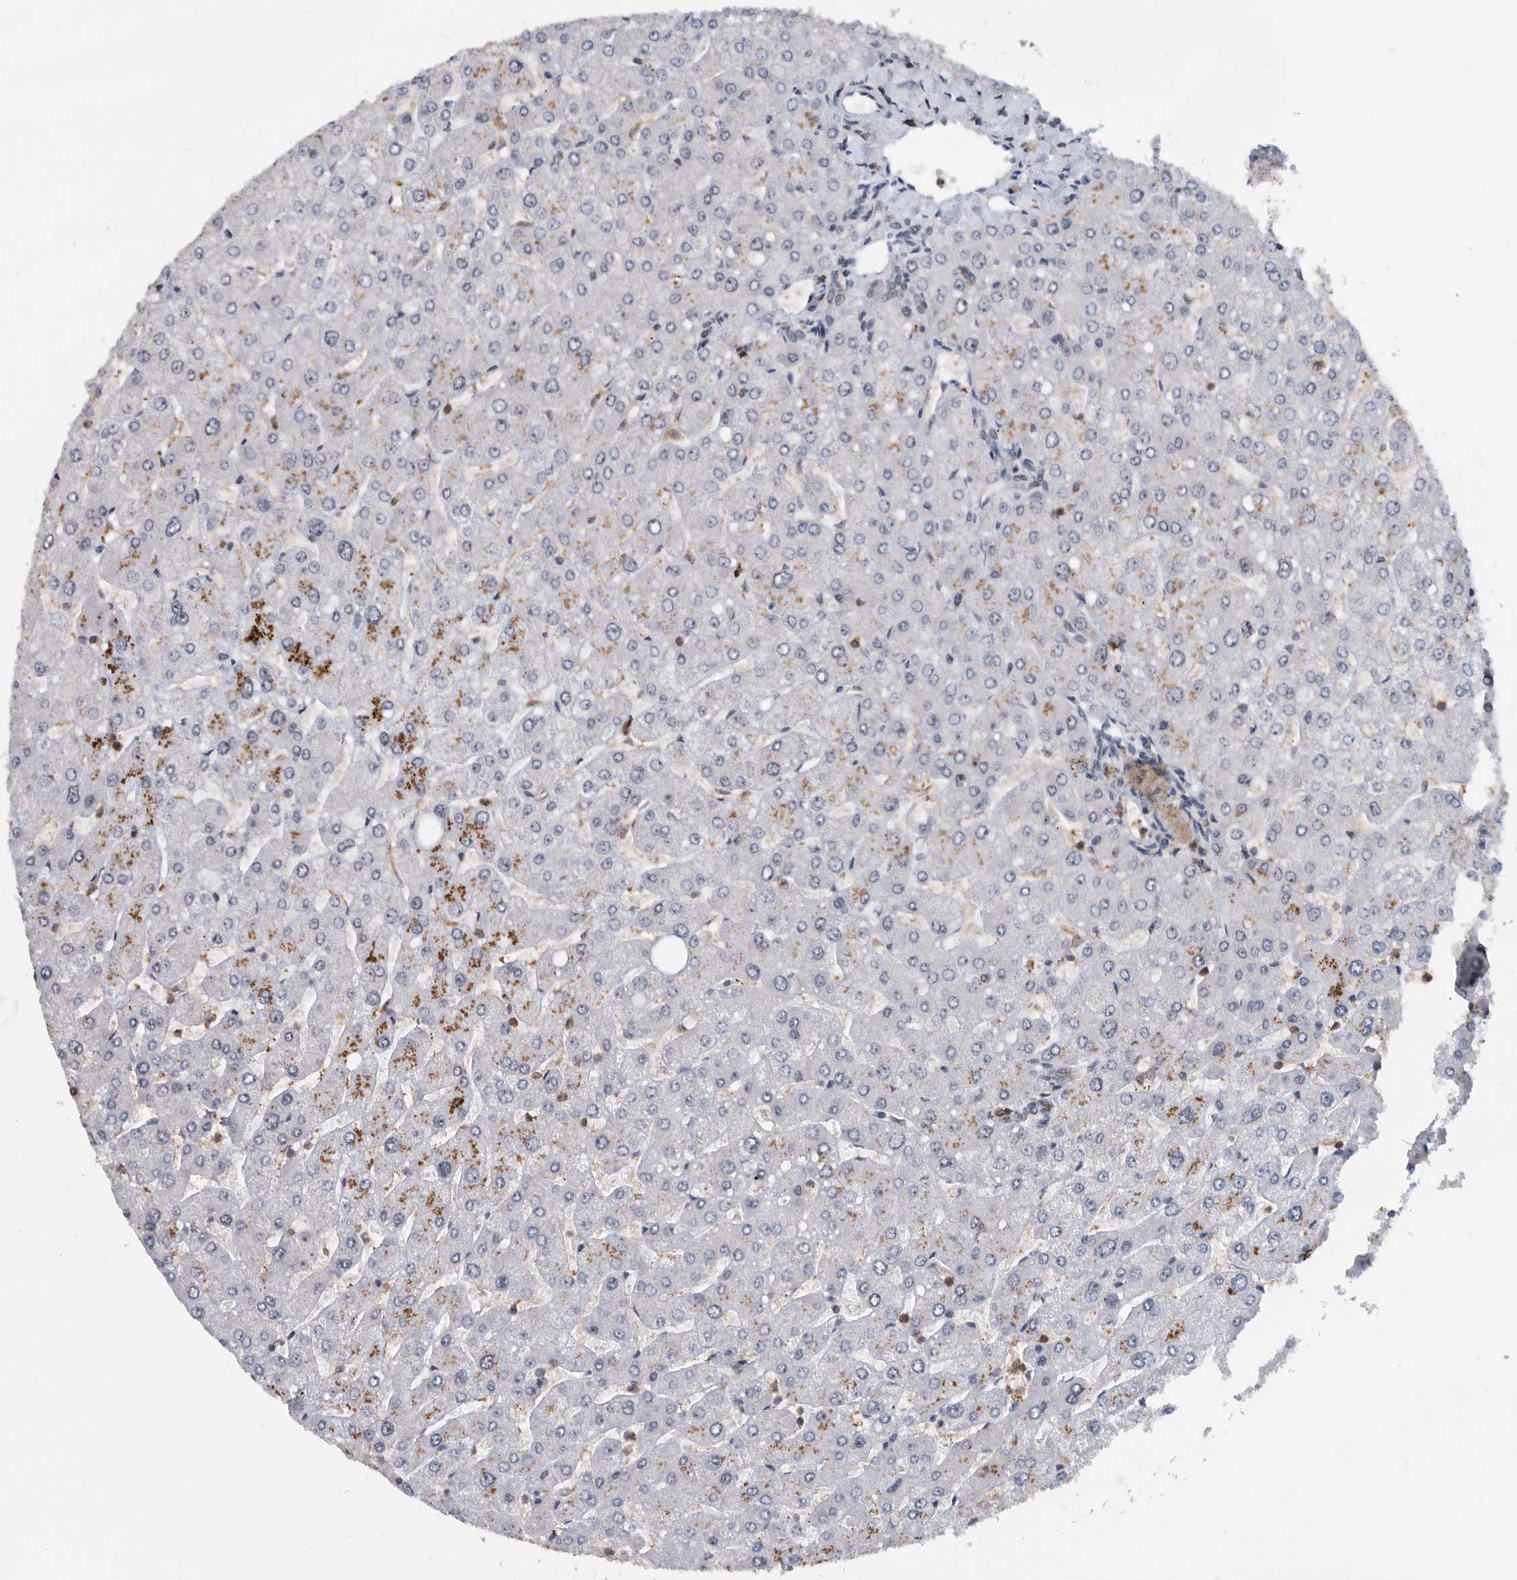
{"staining": {"intensity": "negative", "quantity": "none", "location": "none"}, "tissue": "liver", "cell_type": "Cholangiocytes", "image_type": "normal", "snomed": [{"axis": "morphology", "description": "Normal tissue, NOS"}, {"axis": "topography", "description": "Liver"}], "caption": "Micrograph shows no significant protein positivity in cholangiocytes of normal liver.", "gene": "ZNF260", "patient": {"sex": "male", "age": 55}}